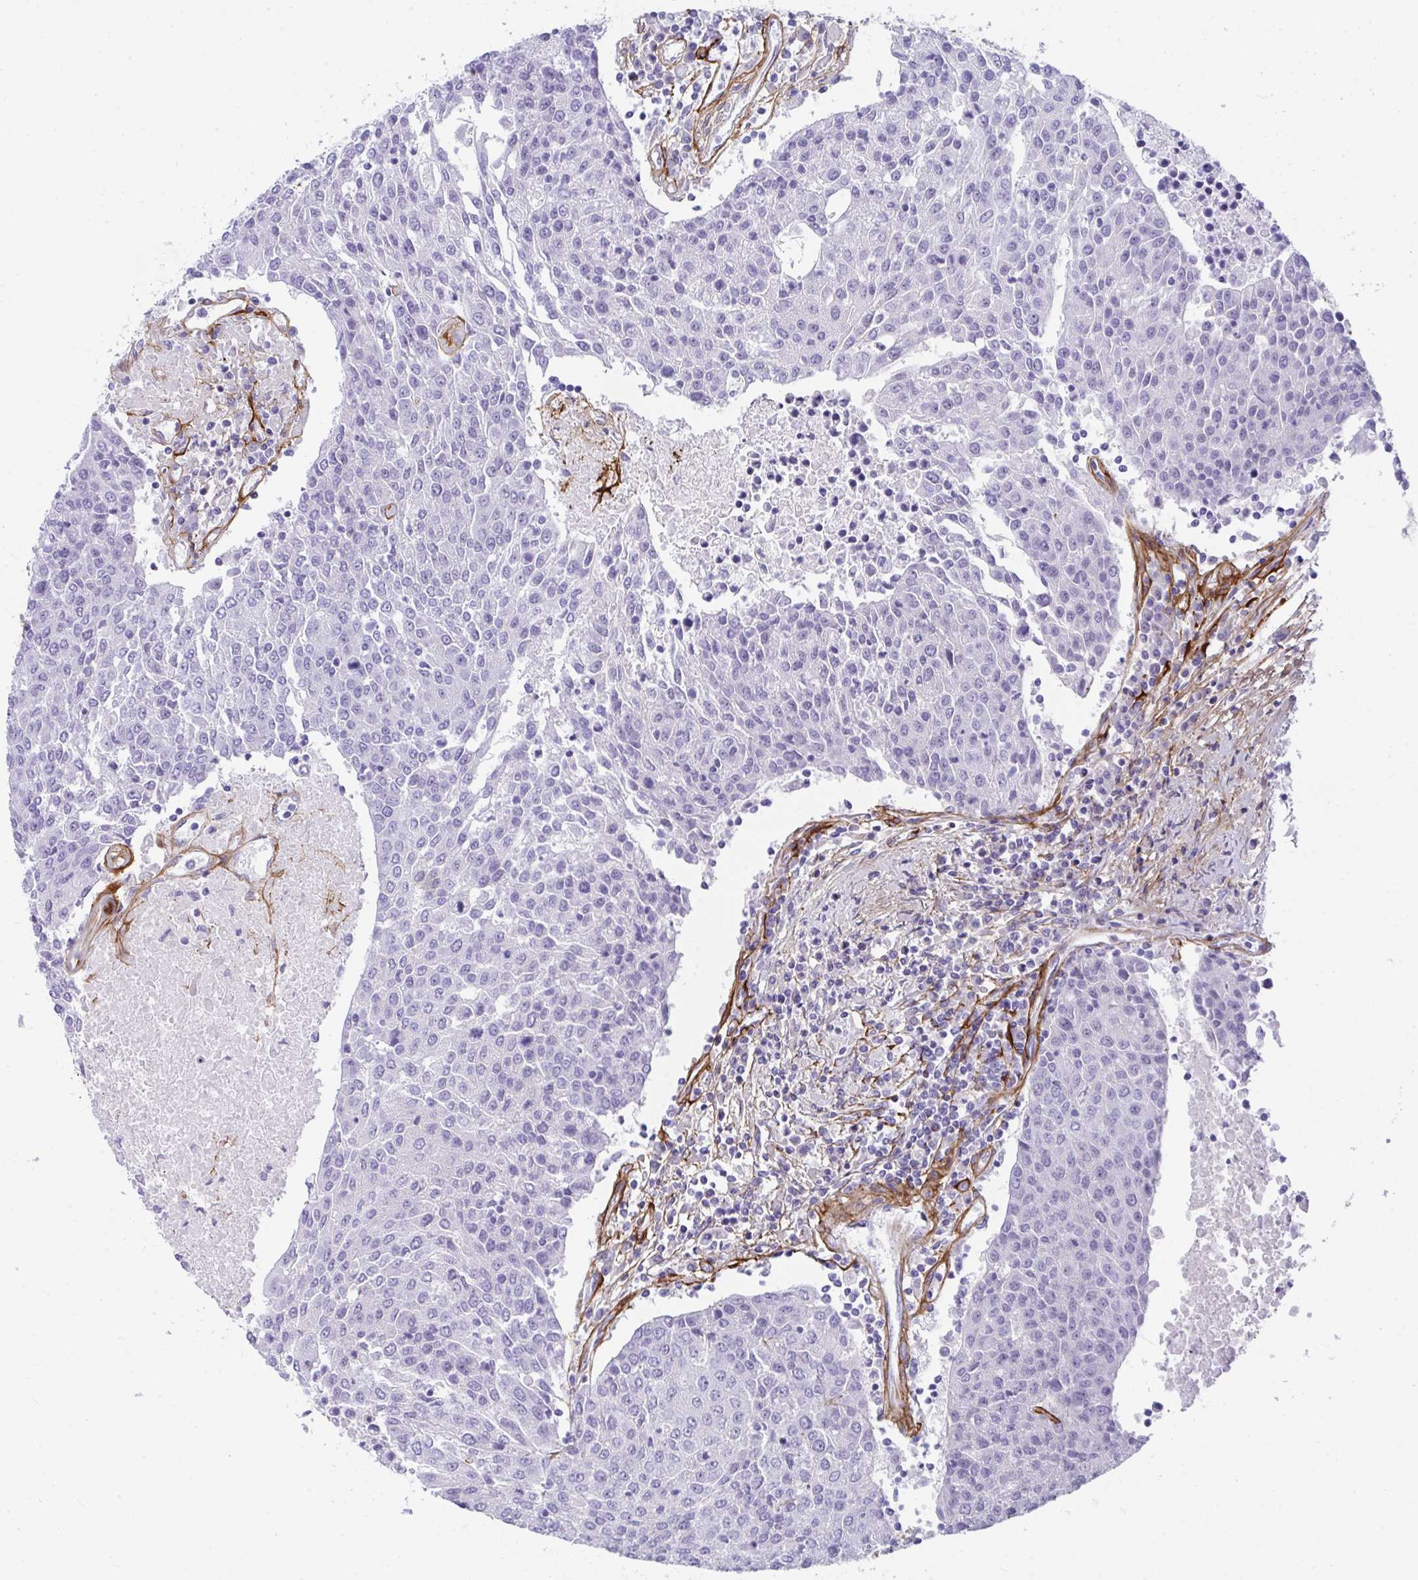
{"staining": {"intensity": "negative", "quantity": "none", "location": "none"}, "tissue": "urothelial cancer", "cell_type": "Tumor cells", "image_type": "cancer", "snomed": [{"axis": "morphology", "description": "Urothelial carcinoma, High grade"}, {"axis": "topography", "description": "Urinary bladder"}], "caption": "High-grade urothelial carcinoma stained for a protein using immunohistochemistry (IHC) displays no staining tumor cells.", "gene": "LHFPL6", "patient": {"sex": "female", "age": 85}}